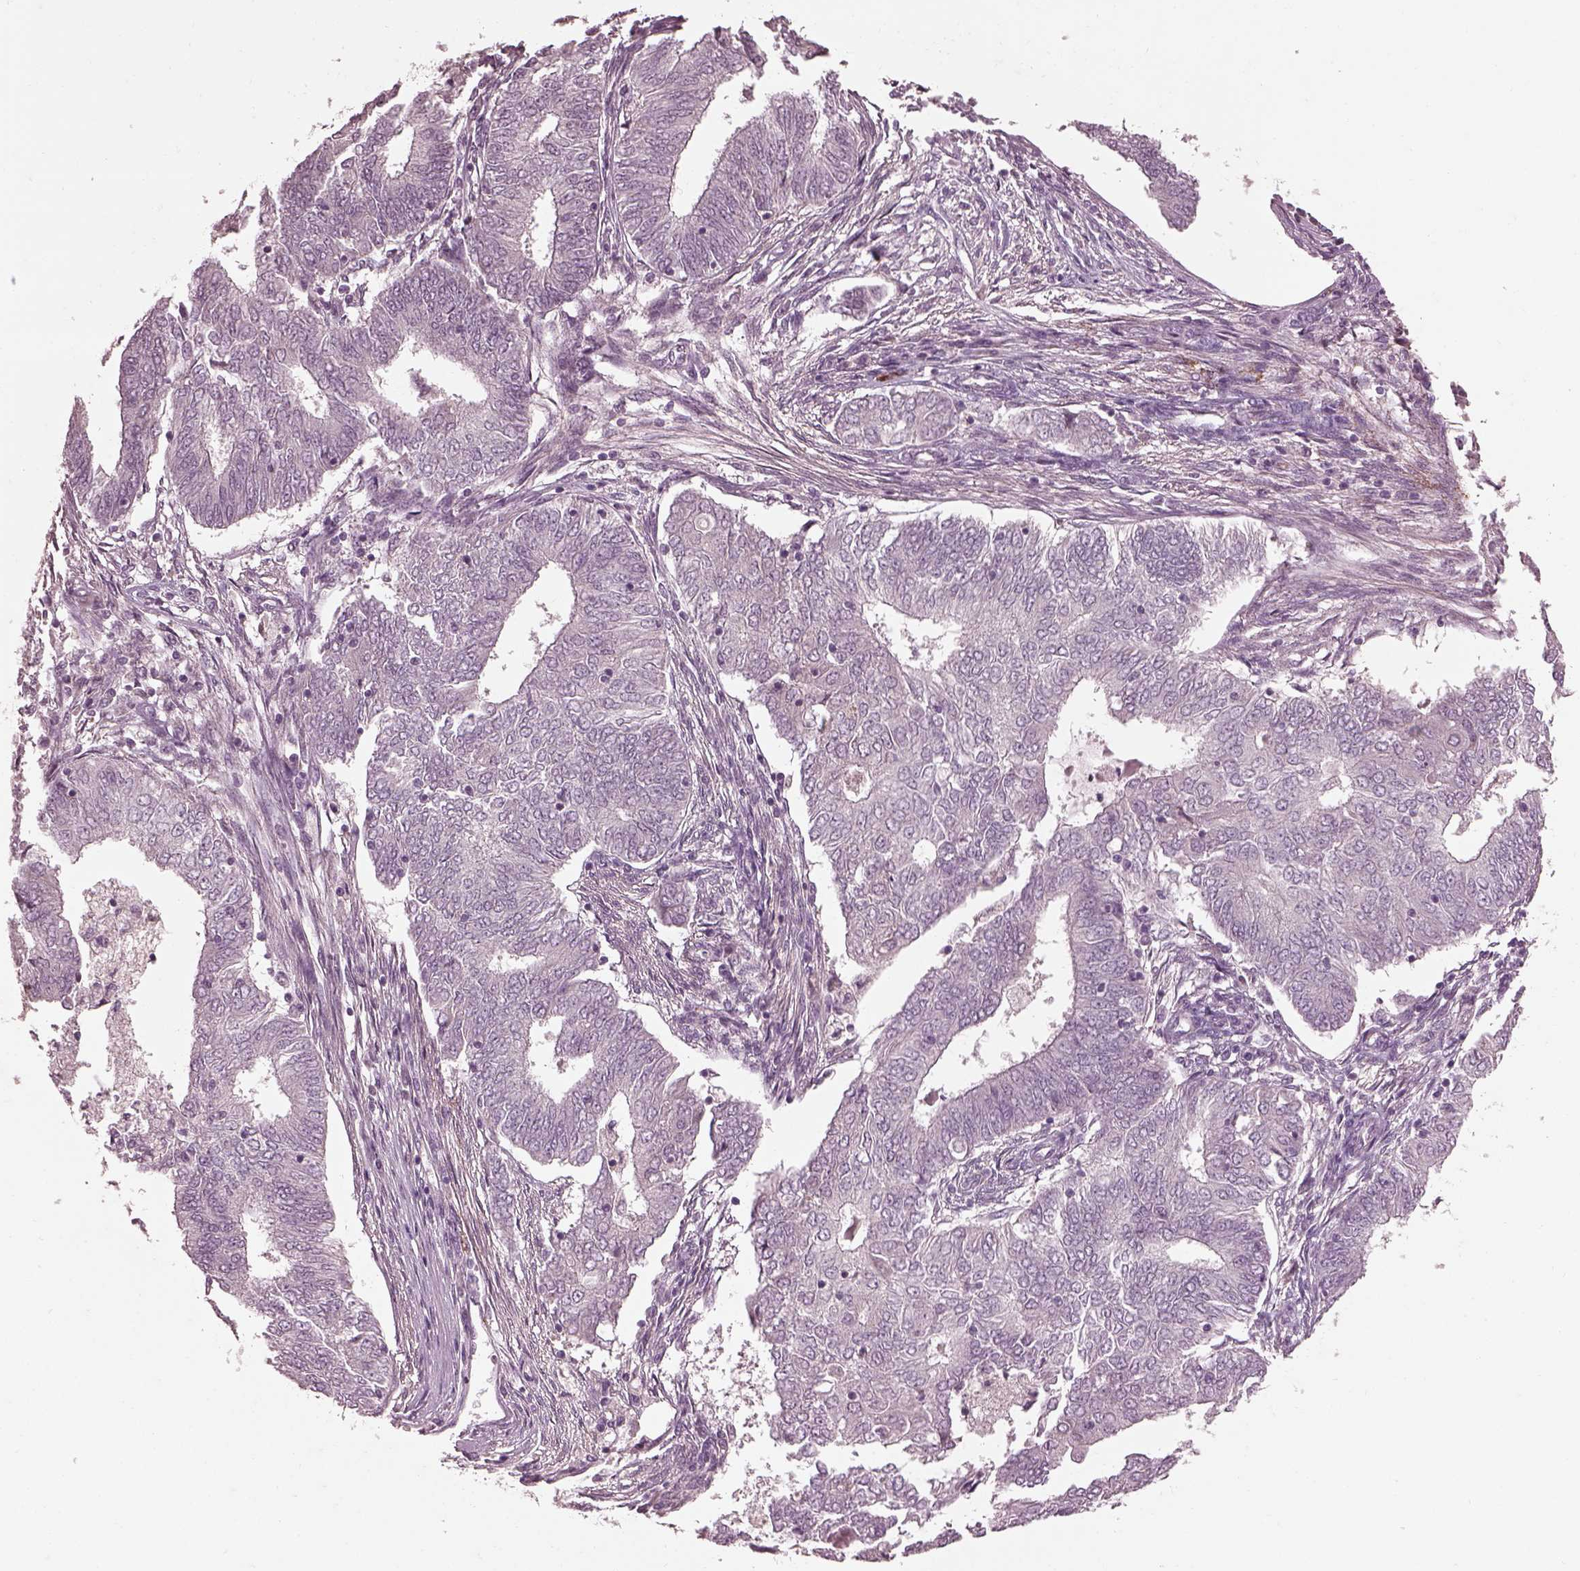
{"staining": {"intensity": "negative", "quantity": "none", "location": "none"}, "tissue": "endometrial cancer", "cell_type": "Tumor cells", "image_type": "cancer", "snomed": [{"axis": "morphology", "description": "Adenocarcinoma, NOS"}, {"axis": "topography", "description": "Endometrium"}], "caption": "Immunohistochemistry micrograph of endometrial cancer stained for a protein (brown), which displays no positivity in tumor cells. Brightfield microscopy of IHC stained with DAB (3,3'-diaminobenzidine) (brown) and hematoxylin (blue), captured at high magnification.", "gene": "EFEMP1", "patient": {"sex": "female", "age": 62}}